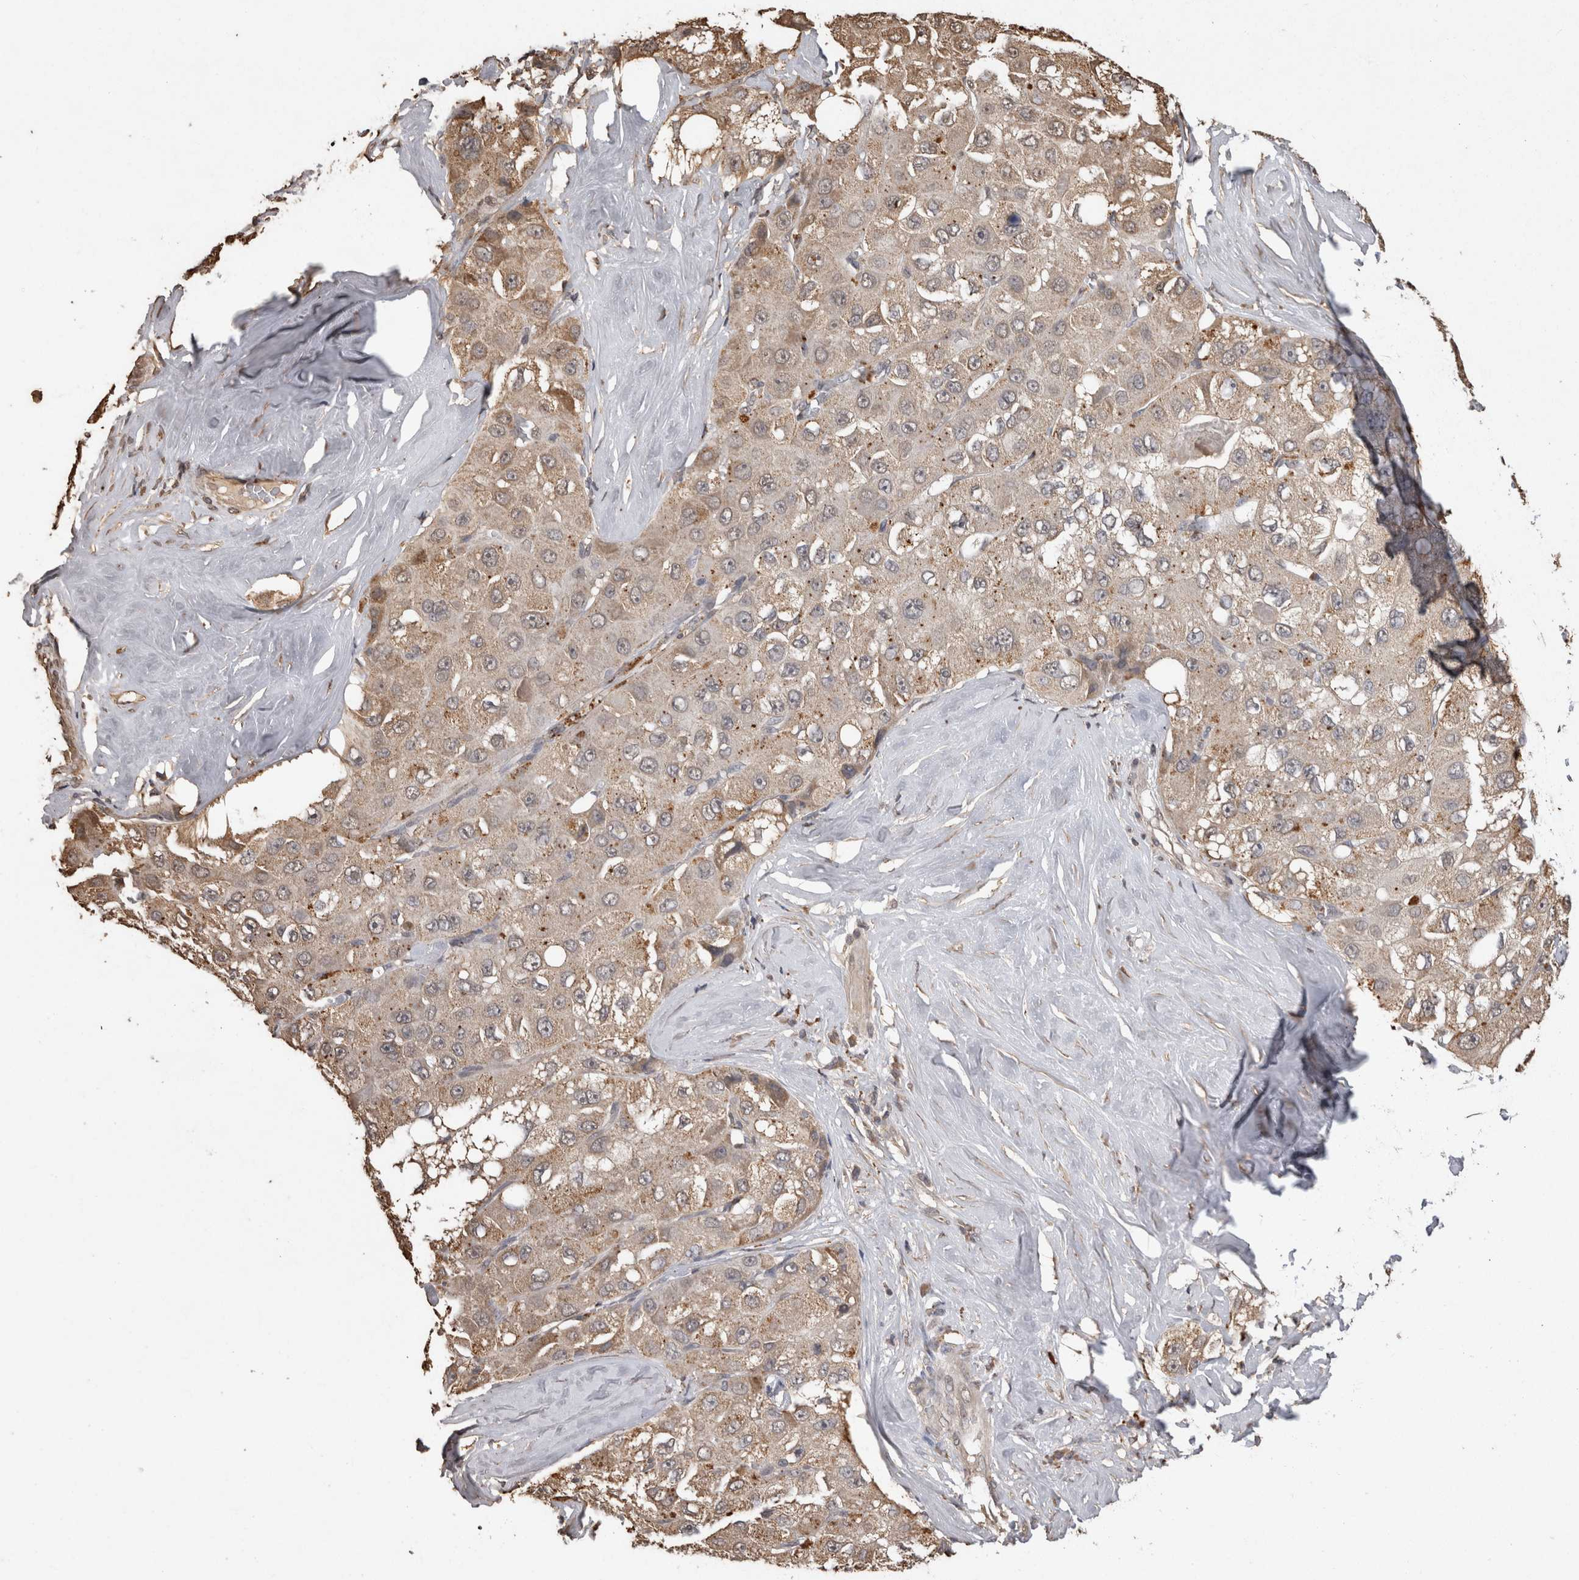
{"staining": {"intensity": "weak", "quantity": ">75%", "location": "cytoplasmic/membranous"}, "tissue": "liver cancer", "cell_type": "Tumor cells", "image_type": "cancer", "snomed": [{"axis": "morphology", "description": "Carcinoma, Hepatocellular, NOS"}, {"axis": "topography", "description": "Liver"}], "caption": "Protein expression analysis of liver cancer (hepatocellular carcinoma) shows weak cytoplasmic/membranous positivity in about >75% of tumor cells.", "gene": "SOCS5", "patient": {"sex": "male", "age": 80}}